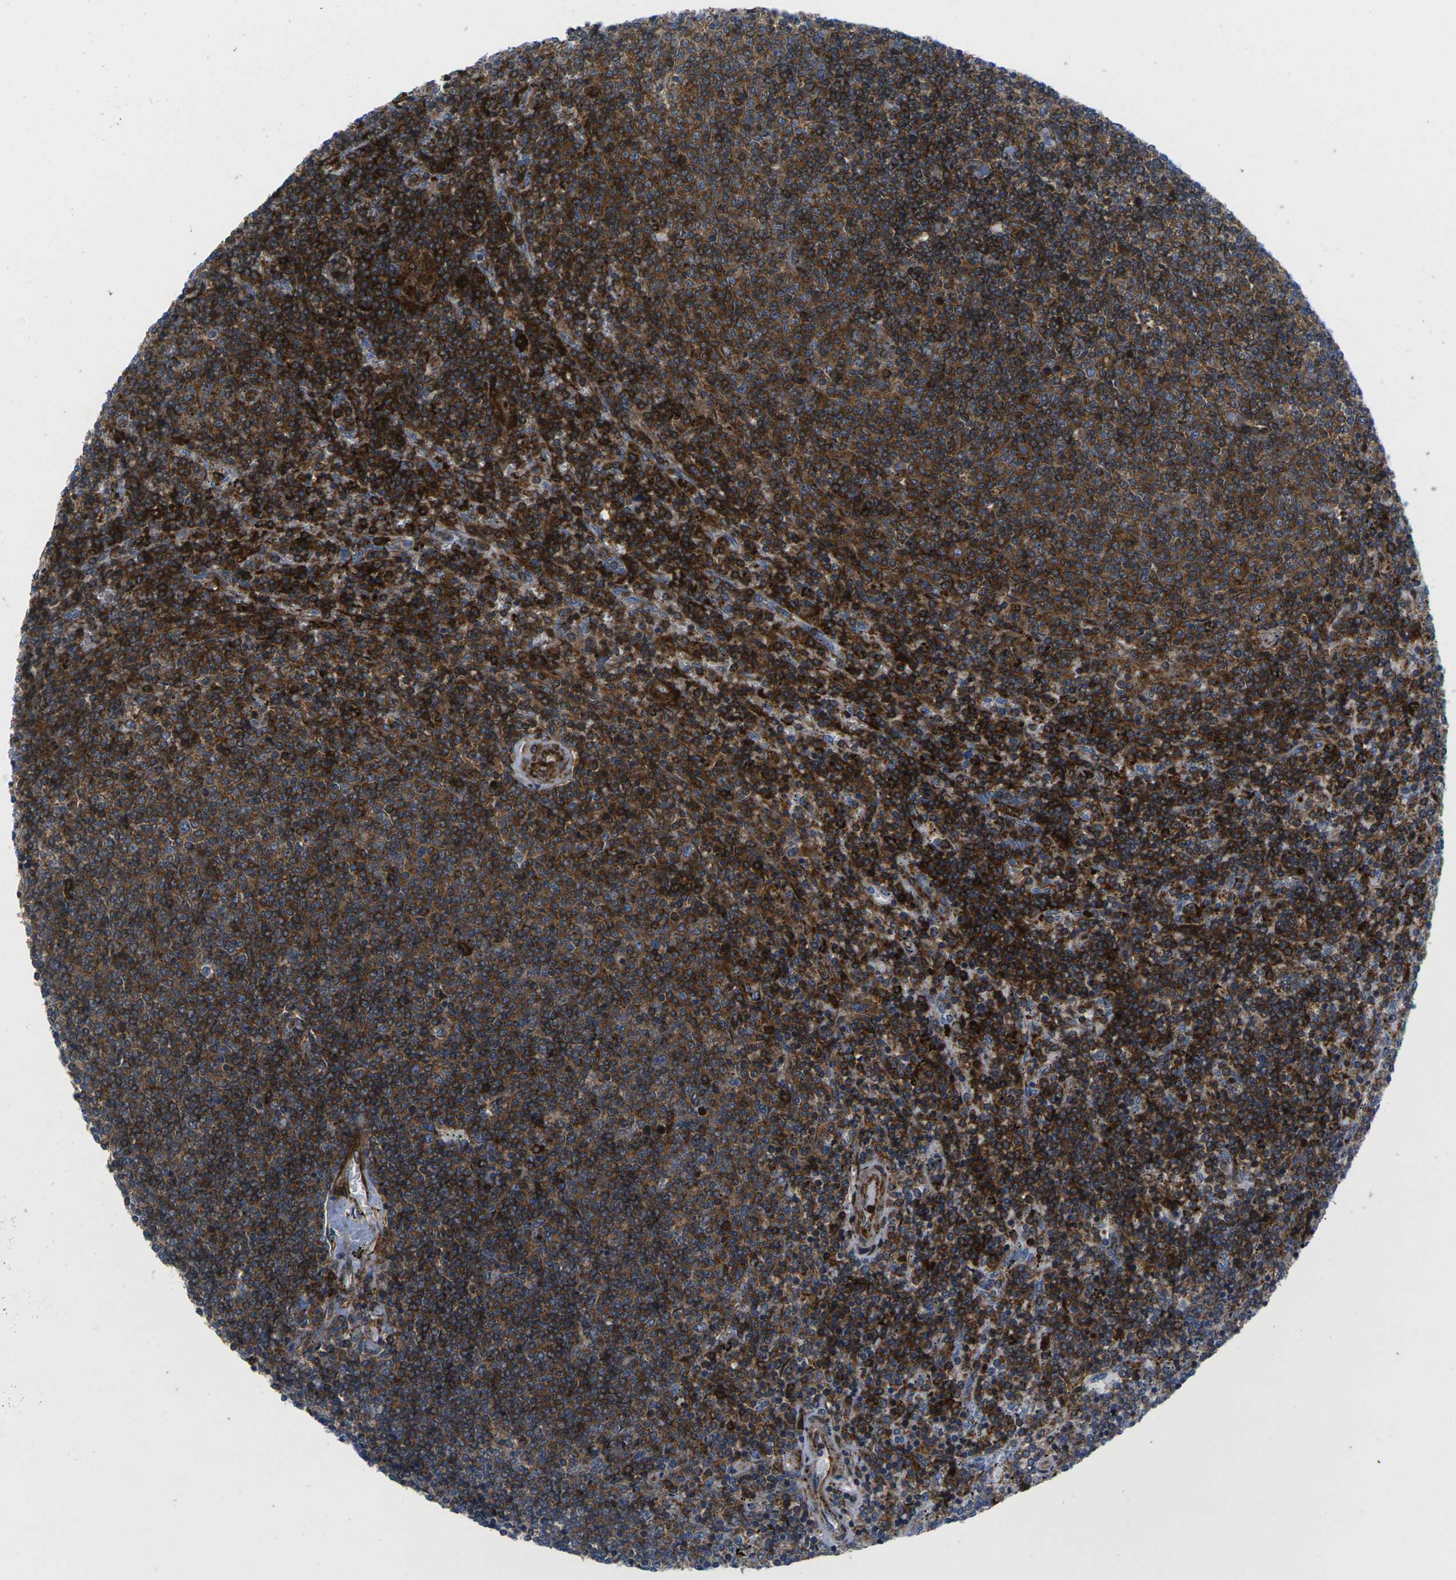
{"staining": {"intensity": "strong", "quantity": ">75%", "location": "cytoplasmic/membranous"}, "tissue": "lymphoma", "cell_type": "Tumor cells", "image_type": "cancer", "snomed": [{"axis": "morphology", "description": "Malignant lymphoma, non-Hodgkin's type, Low grade"}, {"axis": "topography", "description": "Spleen"}], "caption": "IHC micrograph of human malignant lymphoma, non-Hodgkin's type (low-grade) stained for a protein (brown), which demonstrates high levels of strong cytoplasmic/membranous positivity in about >75% of tumor cells.", "gene": "IQGAP1", "patient": {"sex": "female", "age": 50}}